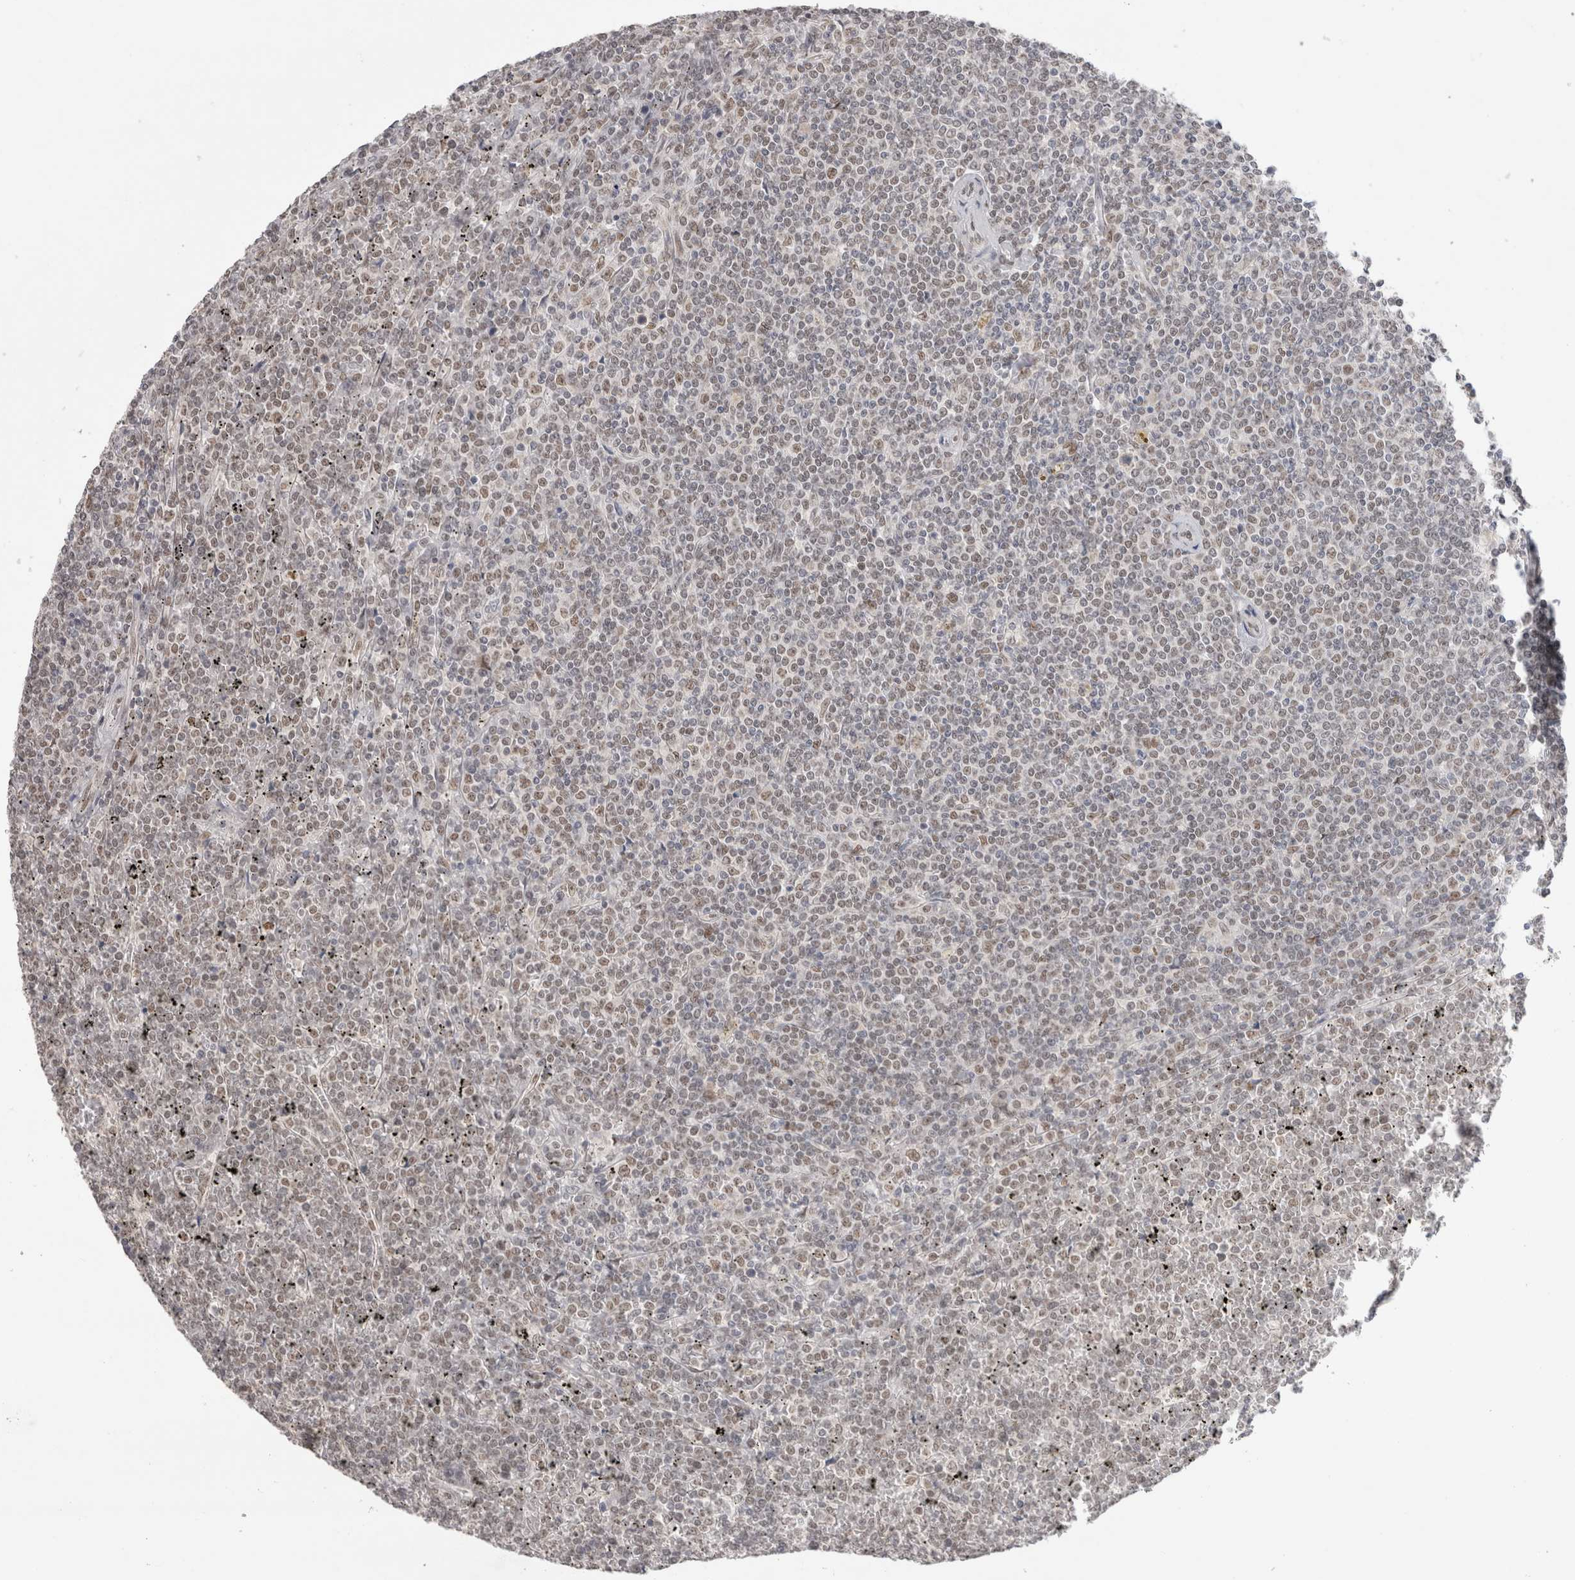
{"staining": {"intensity": "weak", "quantity": ">75%", "location": "nuclear"}, "tissue": "lymphoma", "cell_type": "Tumor cells", "image_type": "cancer", "snomed": [{"axis": "morphology", "description": "Malignant lymphoma, non-Hodgkin's type, Low grade"}, {"axis": "topography", "description": "Spleen"}], "caption": "A brown stain shows weak nuclear positivity of a protein in malignant lymphoma, non-Hodgkin's type (low-grade) tumor cells. (DAB (3,3'-diaminobenzidine) IHC, brown staining for protein, blue staining for nuclei).", "gene": "RECQL4", "patient": {"sex": "female", "age": 19}}